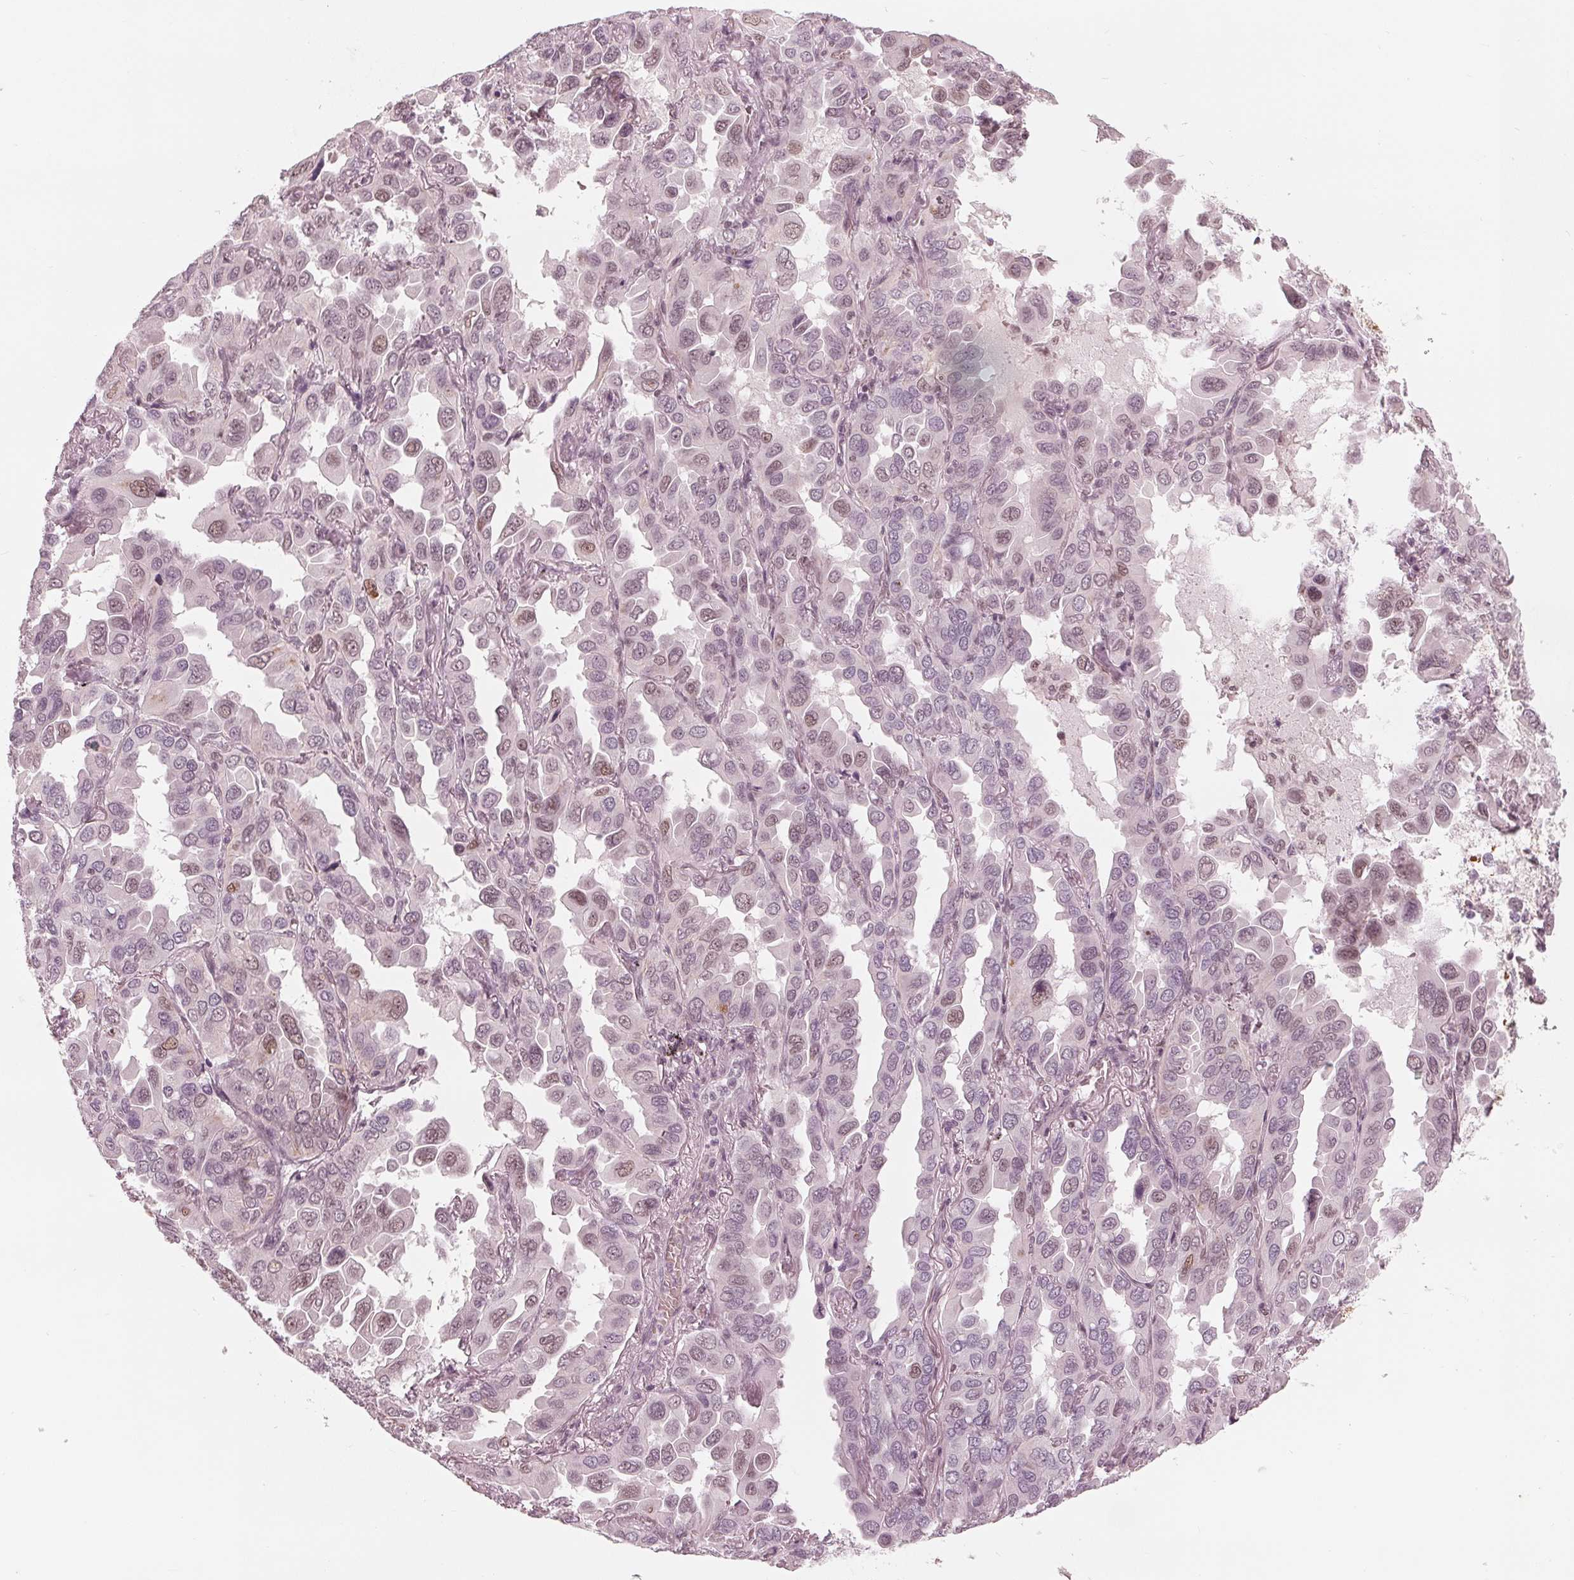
{"staining": {"intensity": "moderate", "quantity": "25%-75%", "location": "nuclear"}, "tissue": "lung cancer", "cell_type": "Tumor cells", "image_type": "cancer", "snomed": [{"axis": "morphology", "description": "Adenocarcinoma, NOS"}, {"axis": "topography", "description": "Lung"}], "caption": "Lung cancer (adenocarcinoma) stained with immunohistochemistry exhibits moderate nuclear staining in approximately 25%-75% of tumor cells.", "gene": "DNMT3L", "patient": {"sex": "male", "age": 64}}